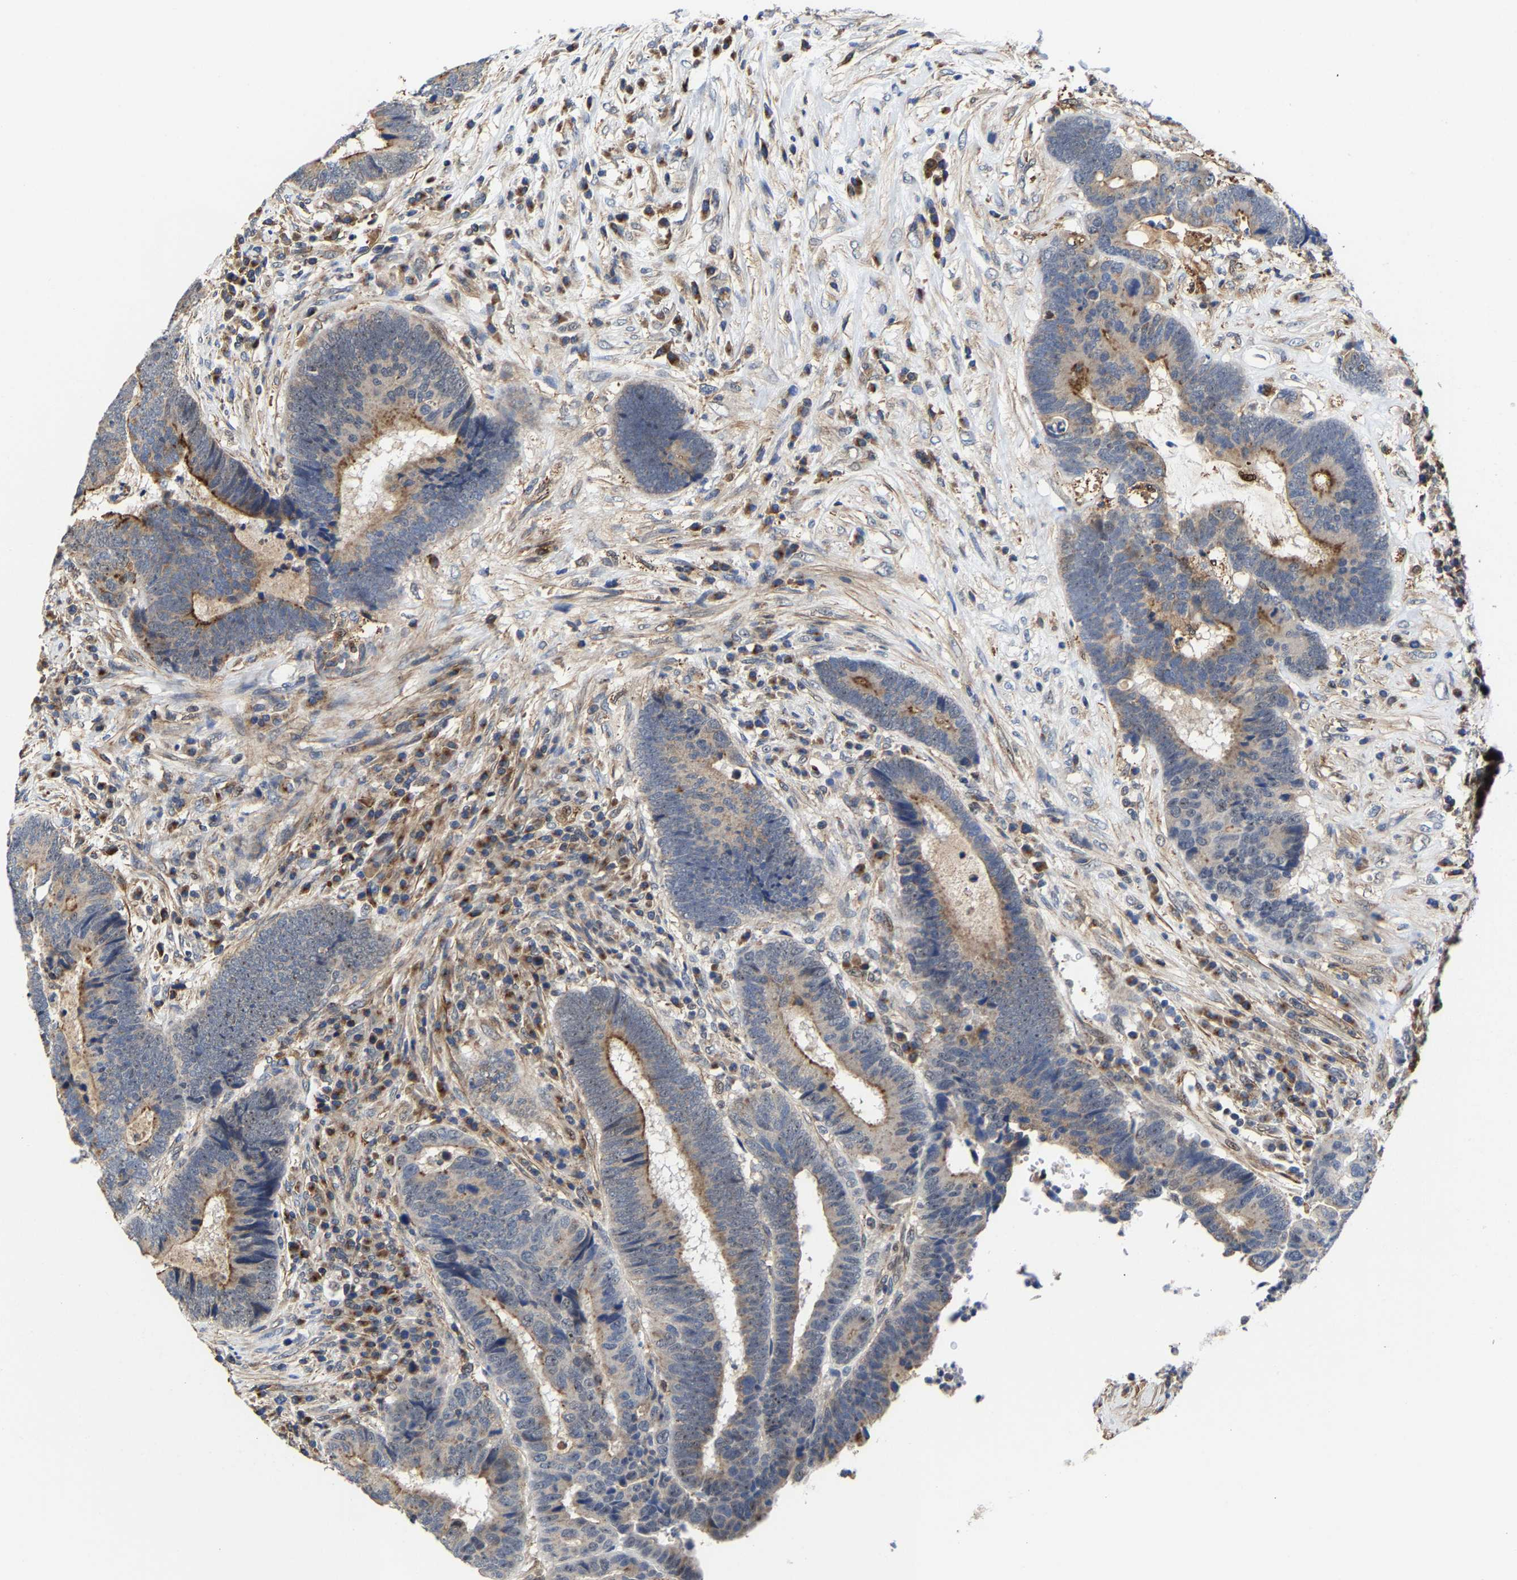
{"staining": {"intensity": "moderate", "quantity": "25%-75%", "location": "cytoplasmic/membranous"}, "tissue": "colorectal cancer", "cell_type": "Tumor cells", "image_type": "cancer", "snomed": [{"axis": "morphology", "description": "Adenocarcinoma, NOS"}, {"axis": "topography", "description": "Rectum"}], "caption": "Immunohistochemical staining of human colorectal adenocarcinoma displays medium levels of moderate cytoplasmic/membranous positivity in approximately 25%-75% of tumor cells. The protein of interest is shown in brown color, while the nuclei are stained blue.", "gene": "PFKFB3", "patient": {"sex": "female", "age": 89}}